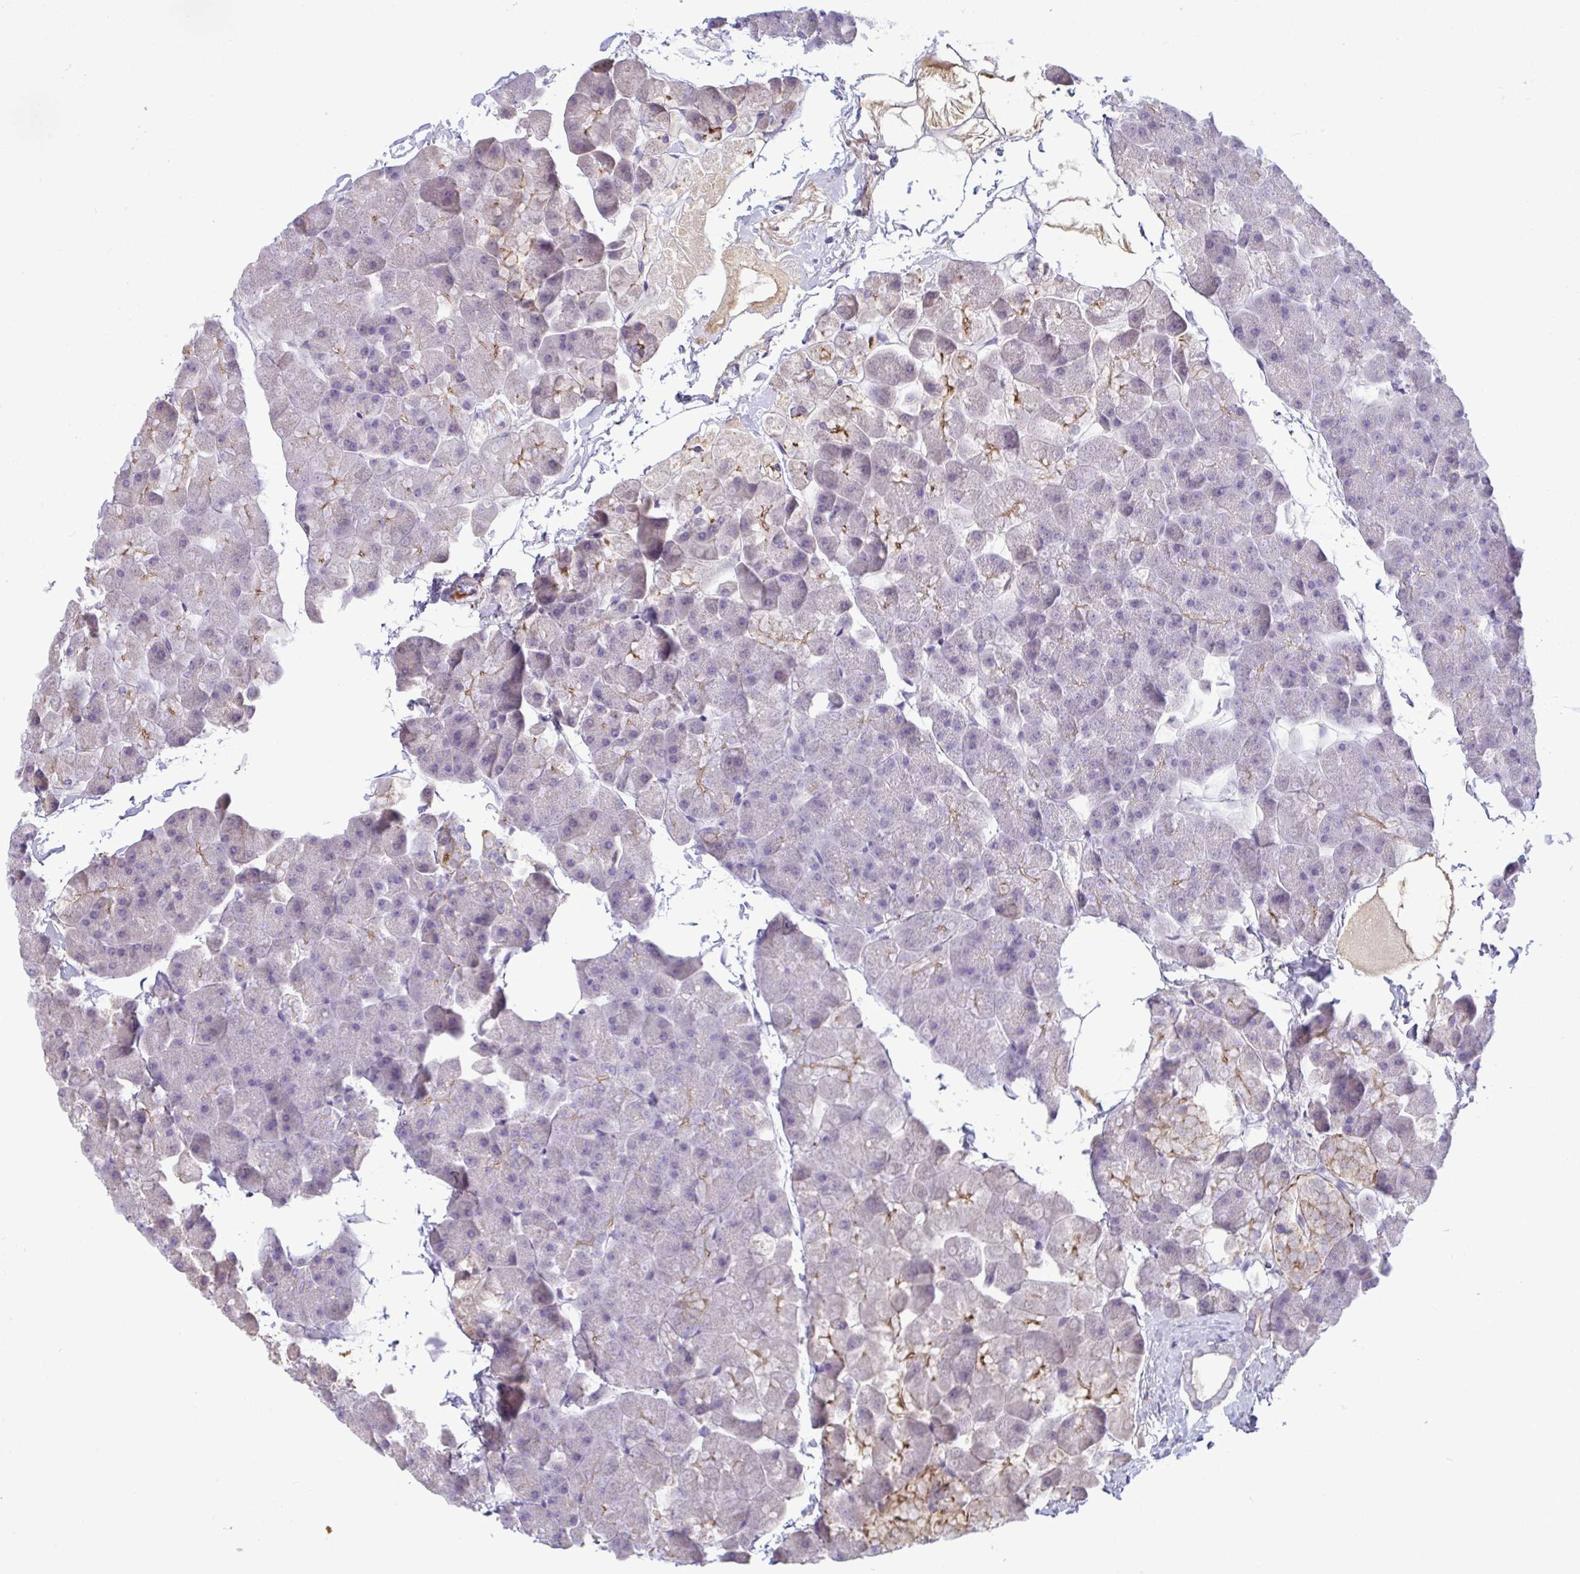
{"staining": {"intensity": "negative", "quantity": "none", "location": "none"}, "tissue": "pancreas", "cell_type": "Exocrine glandular cells", "image_type": "normal", "snomed": [{"axis": "morphology", "description": "Normal tissue, NOS"}, {"axis": "topography", "description": "Pancreas"}], "caption": "Micrograph shows no significant protein expression in exocrine glandular cells of normal pancreas. Nuclei are stained in blue.", "gene": "MYH10", "patient": {"sex": "male", "age": 35}}